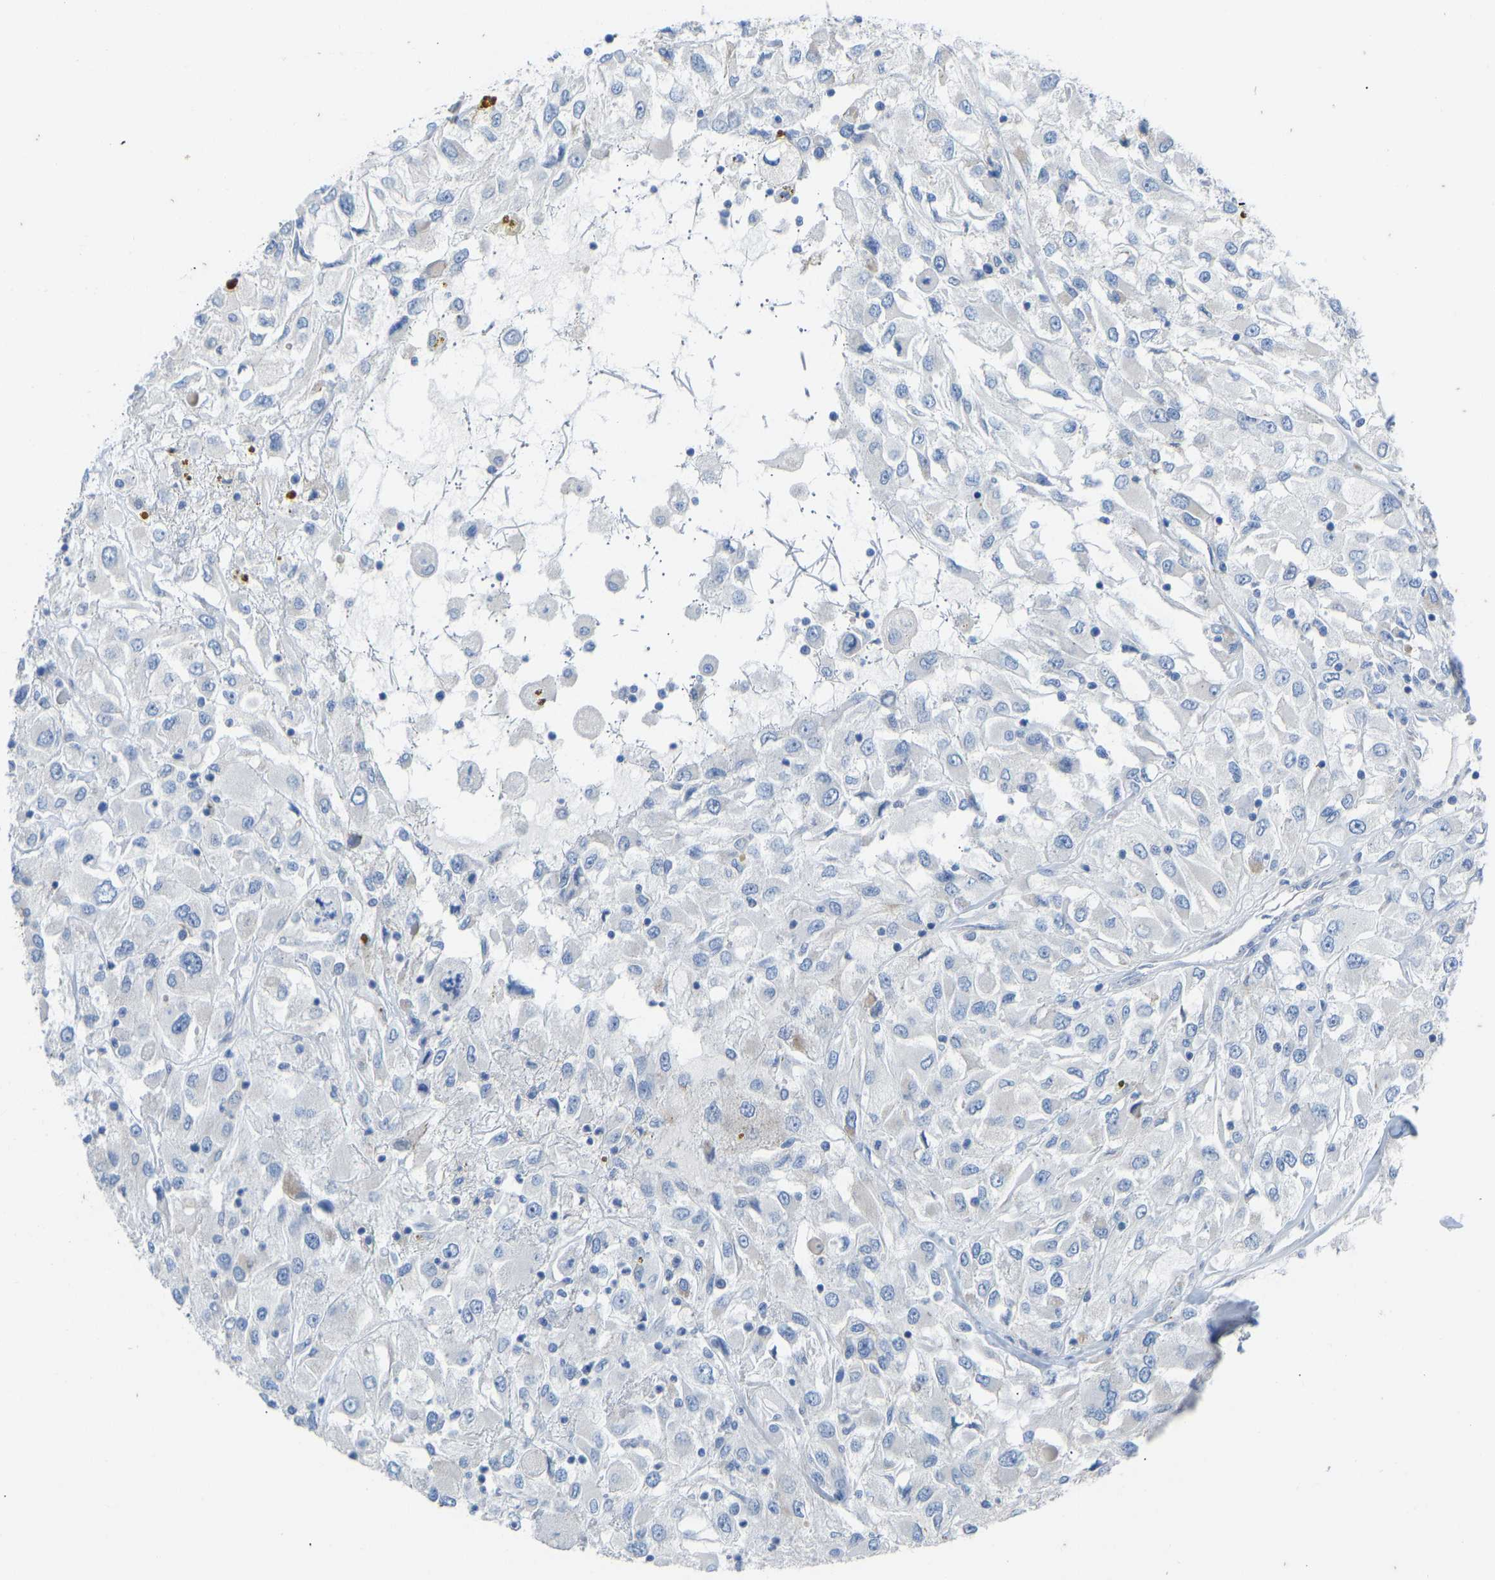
{"staining": {"intensity": "negative", "quantity": "none", "location": "none"}, "tissue": "renal cancer", "cell_type": "Tumor cells", "image_type": "cancer", "snomed": [{"axis": "morphology", "description": "Adenocarcinoma, NOS"}, {"axis": "topography", "description": "Kidney"}], "caption": "High magnification brightfield microscopy of adenocarcinoma (renal) stained with DAB (3,3'-diaminobenzidine) (brown) and counterstained with hematoxylin (blue): tumor cells show no significant staining.", "gene": "OLIG2", "patient": {"sex": "female", "age": 52}}